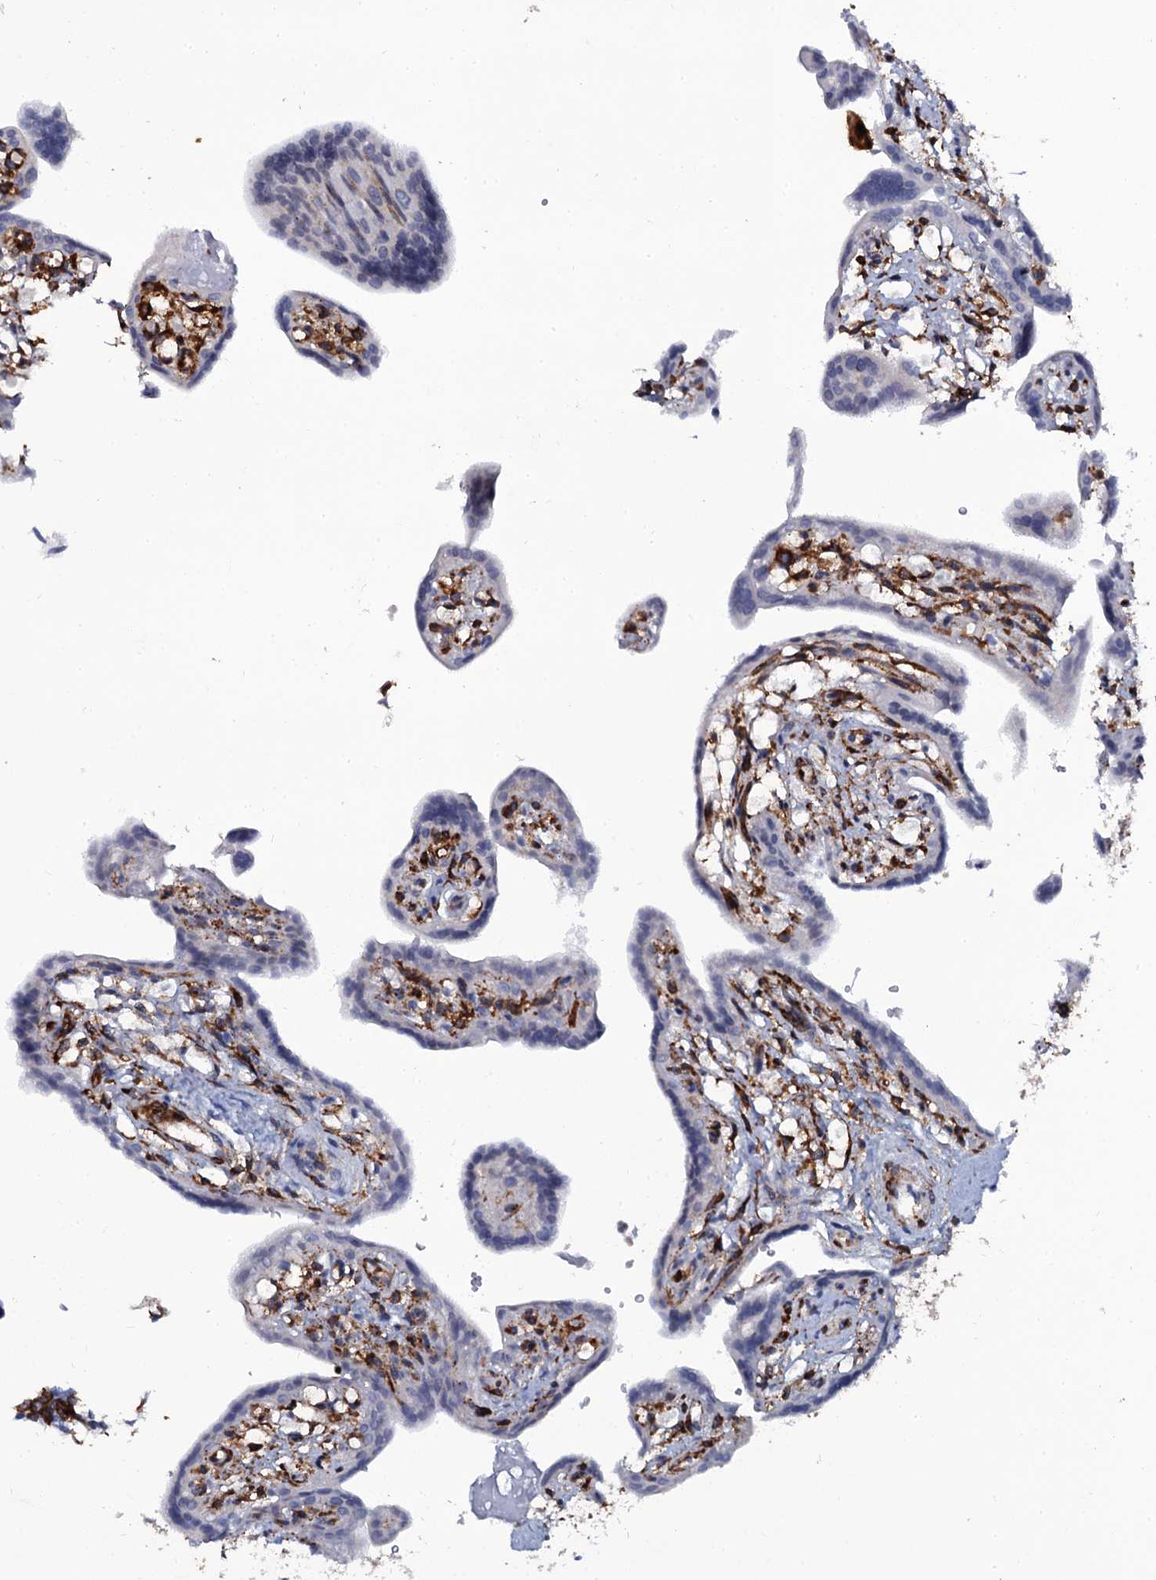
{"staining": {"intensity": "strong", "quantity": "25%-75%", "location": "cytoplasmic/membranous"}, "tissue": "placenta", "cell_type": "Trophoblastic cells", "image_type": "normal", "snomed": [{"axis": "morphology", "description": "Normal tissue, NOS"}, {"axis": "topography", "description": "Placenta"}], "caption": "High-magnification brightfield microscopy of normal placenta stained with DAB (brown) and counterstained with hematoxylin (blue). trophoblastic cells exhibit strong cytoplasmic/membranous positivity is seen in approximately25%-75% of cells.", "gene": "SPTY2D1", "patient": {"sex": "female", "age": 37}}